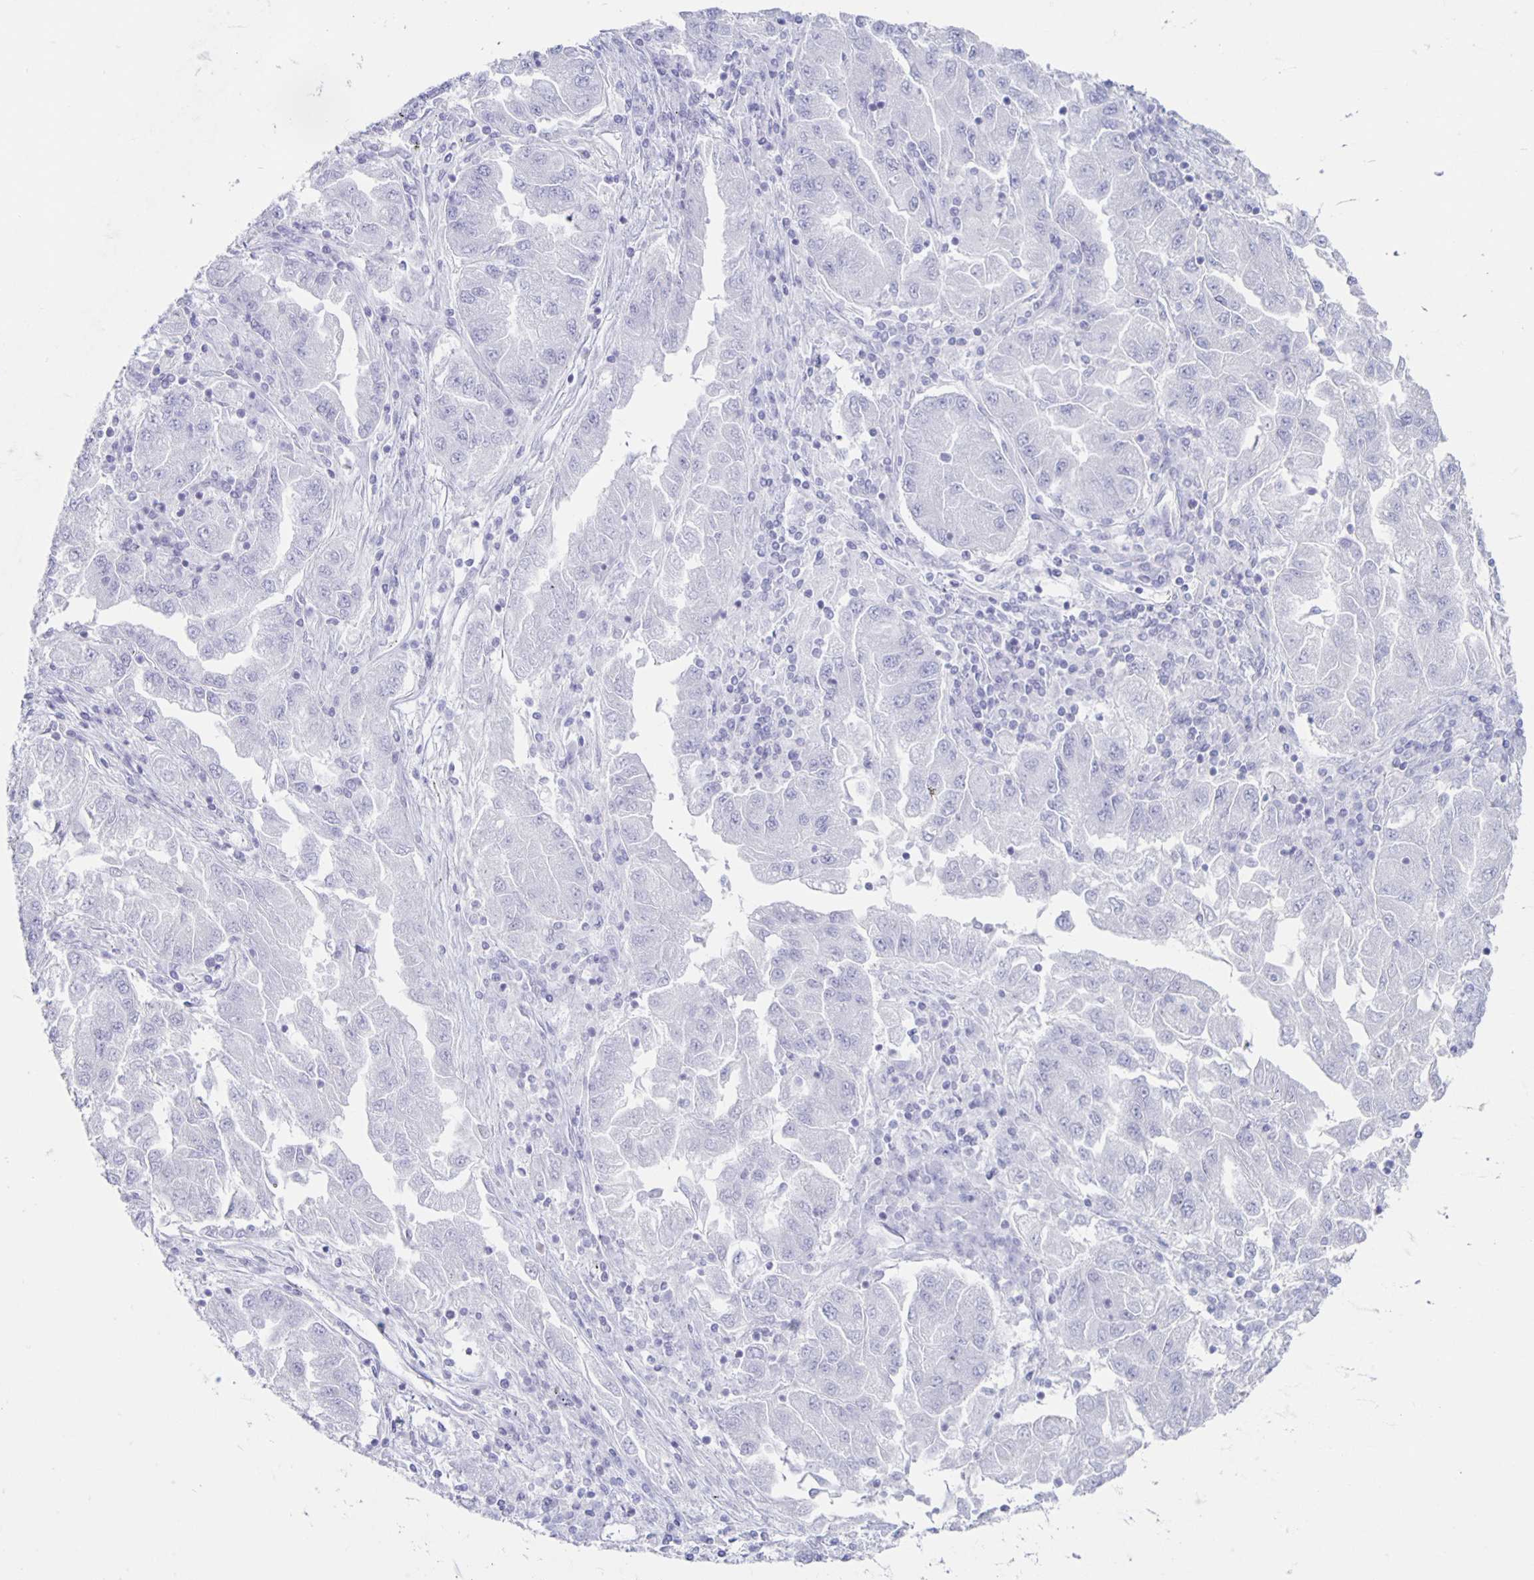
{"staining": {"intensity": "negative", "quantity": "none", "location": "none"}, "tissue": "lung cancer", "cell_type": "Tumor cells", "image_type": "cancer", "snomed": [{"axis": "morphology", "description": "Adenocarcinoma, NOS"}, {"axis": "morphology", "description": "Adenocarcinoma primary or metastatic"}, {"axis": "topography", "description": "Lung"}], "caption": "The immunohistochemistry (IHC) image has no significant expression in tumor cells of lung cancer tissue.", "gene": "CT45A5", "patient": {"sex": "male", "age": 74}}